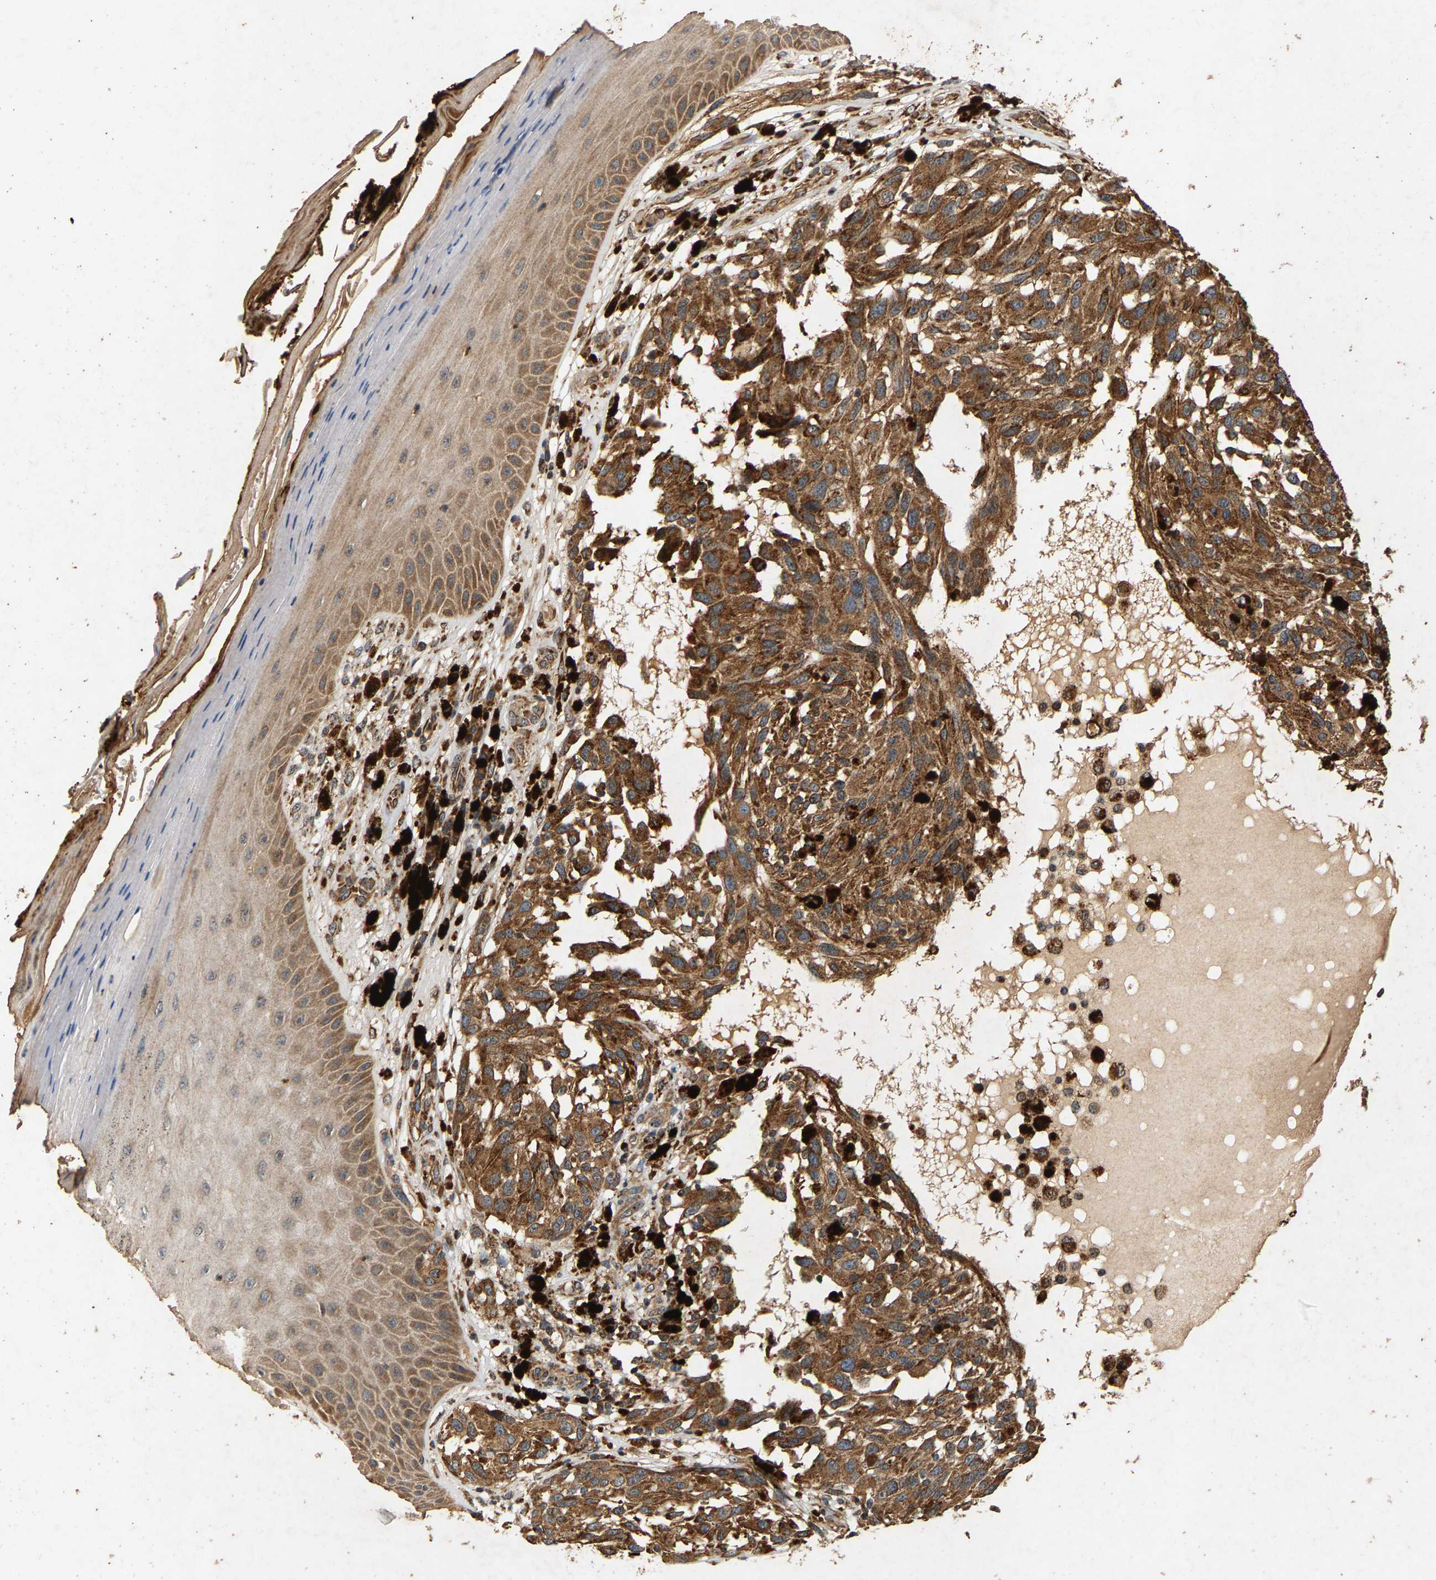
{"staining": {"intensity": "moderate", "quantity": ">75%", "location": "cytoplasmic/membranous"}, "tissue": "melanoma", "cell_type": "Tumor cells", "image_type": "cancer", "snomed": [{"axis": "morphology", "description": "Malignant melanoma, NOS"}, {"axis": "topography", "description": "Skin"}], "caption": "Protein analysis of melanoma tissue displays moderate cytoplasmic/membranous staining in about >75% of tumor cells.", "gene": "CIDEC", "patient": {"sex": "female", "age": 73}}